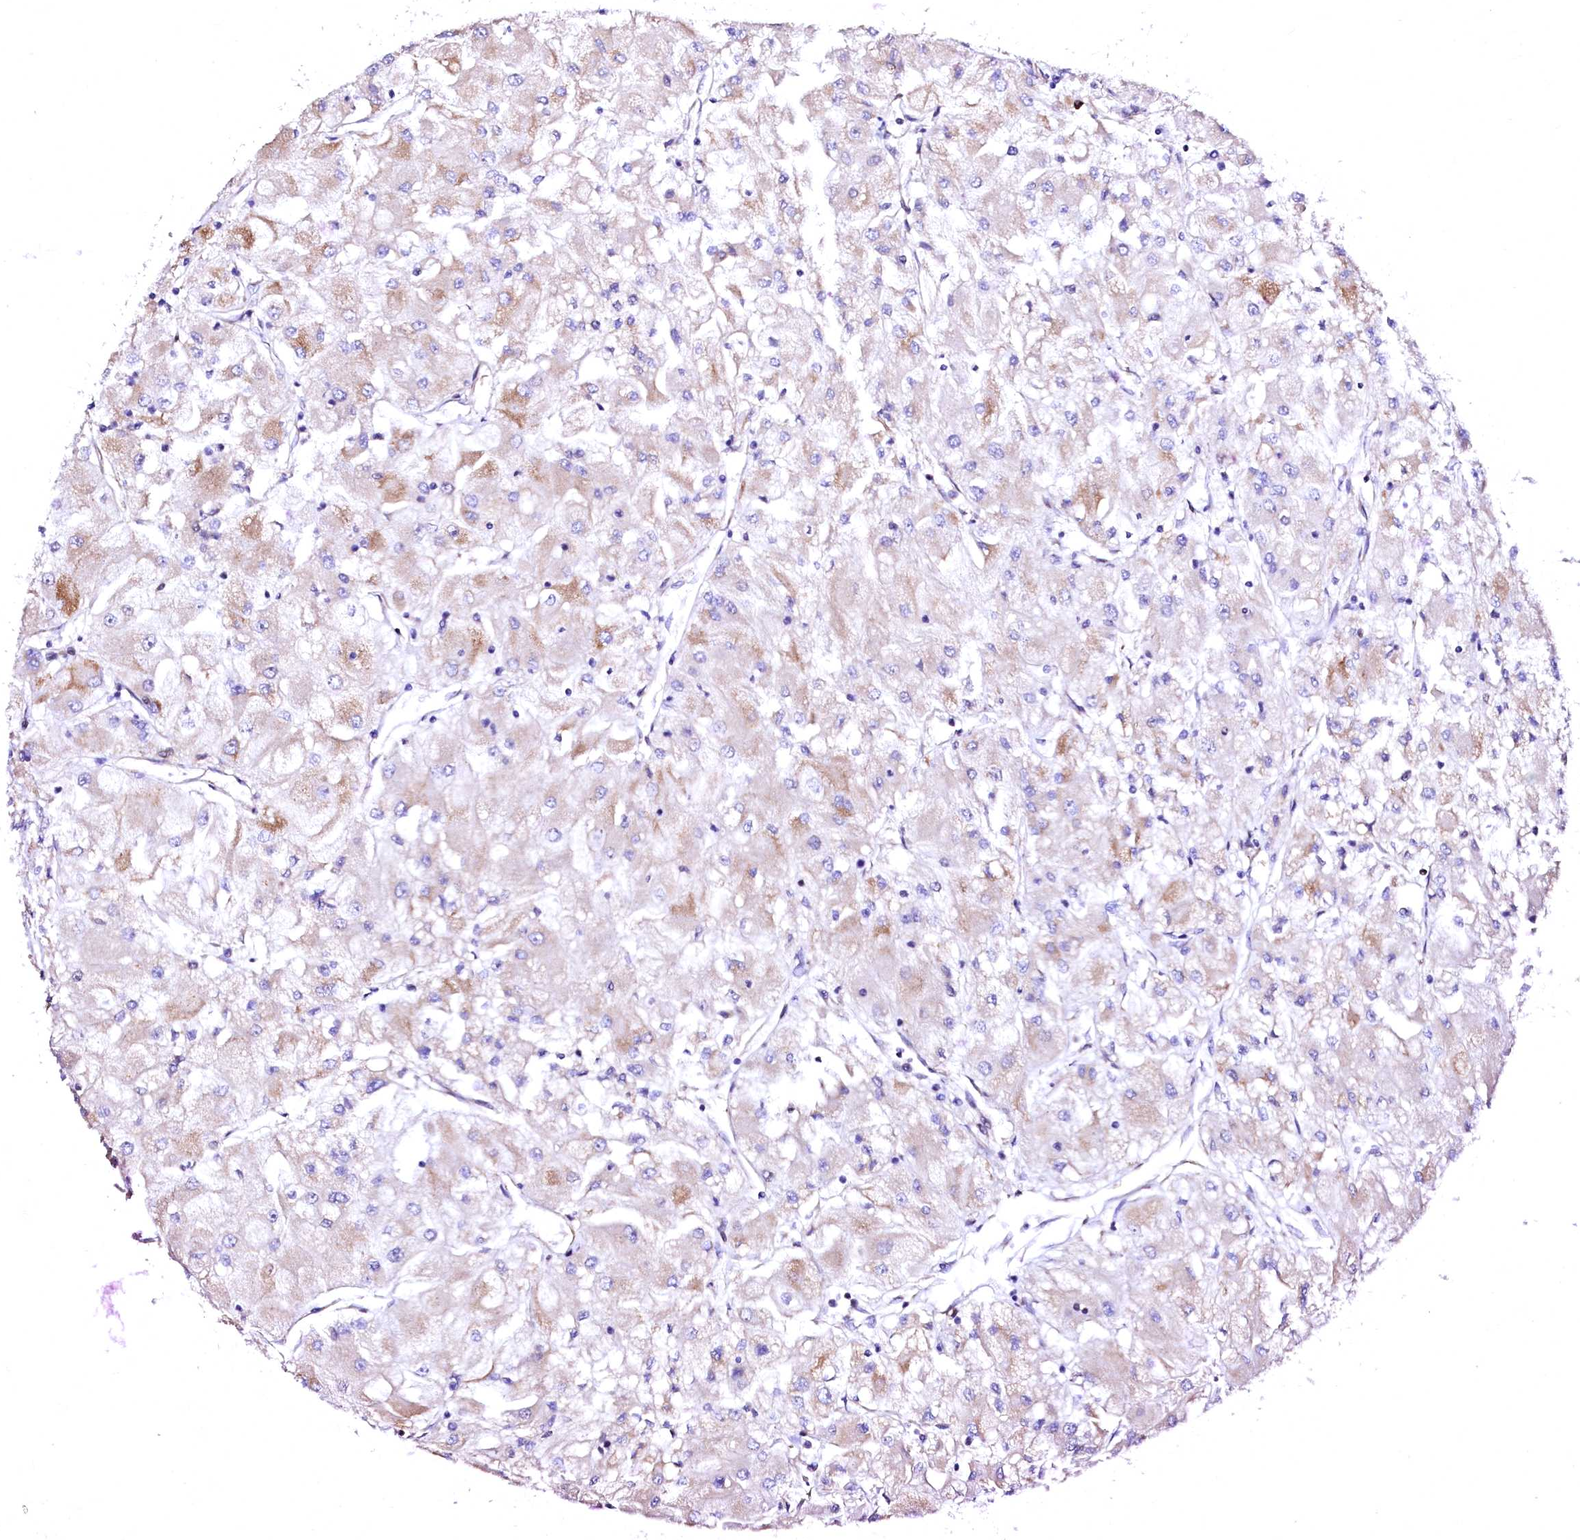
{"staining": {"intensity": "weak", "quantity": "25%-75%", "location": "cytoplasmic/membranous"}, "tissue": "renal cancer", "cell_type": "Tumor cells", "image_type": "cancer", "snomed": [{"axis": "morphology", "description": "Adenocarcinoma, NOS"}, {"axis": "topography", "description": "Kidney"}], "caption": "The photomicrograph displays immunohistochemical staining of renal cancer (adenocarcinoma). There is weak cytoplasmic/membranous positivity is identified in about 25%-75% of tumor cells. The staining is performed using DAB brown chromogen to label protein expression. The nuclei are counter-stained blue using hematoxylin.", "gene": "GPR176", "patient": {"sex": "male", "age": 80}}